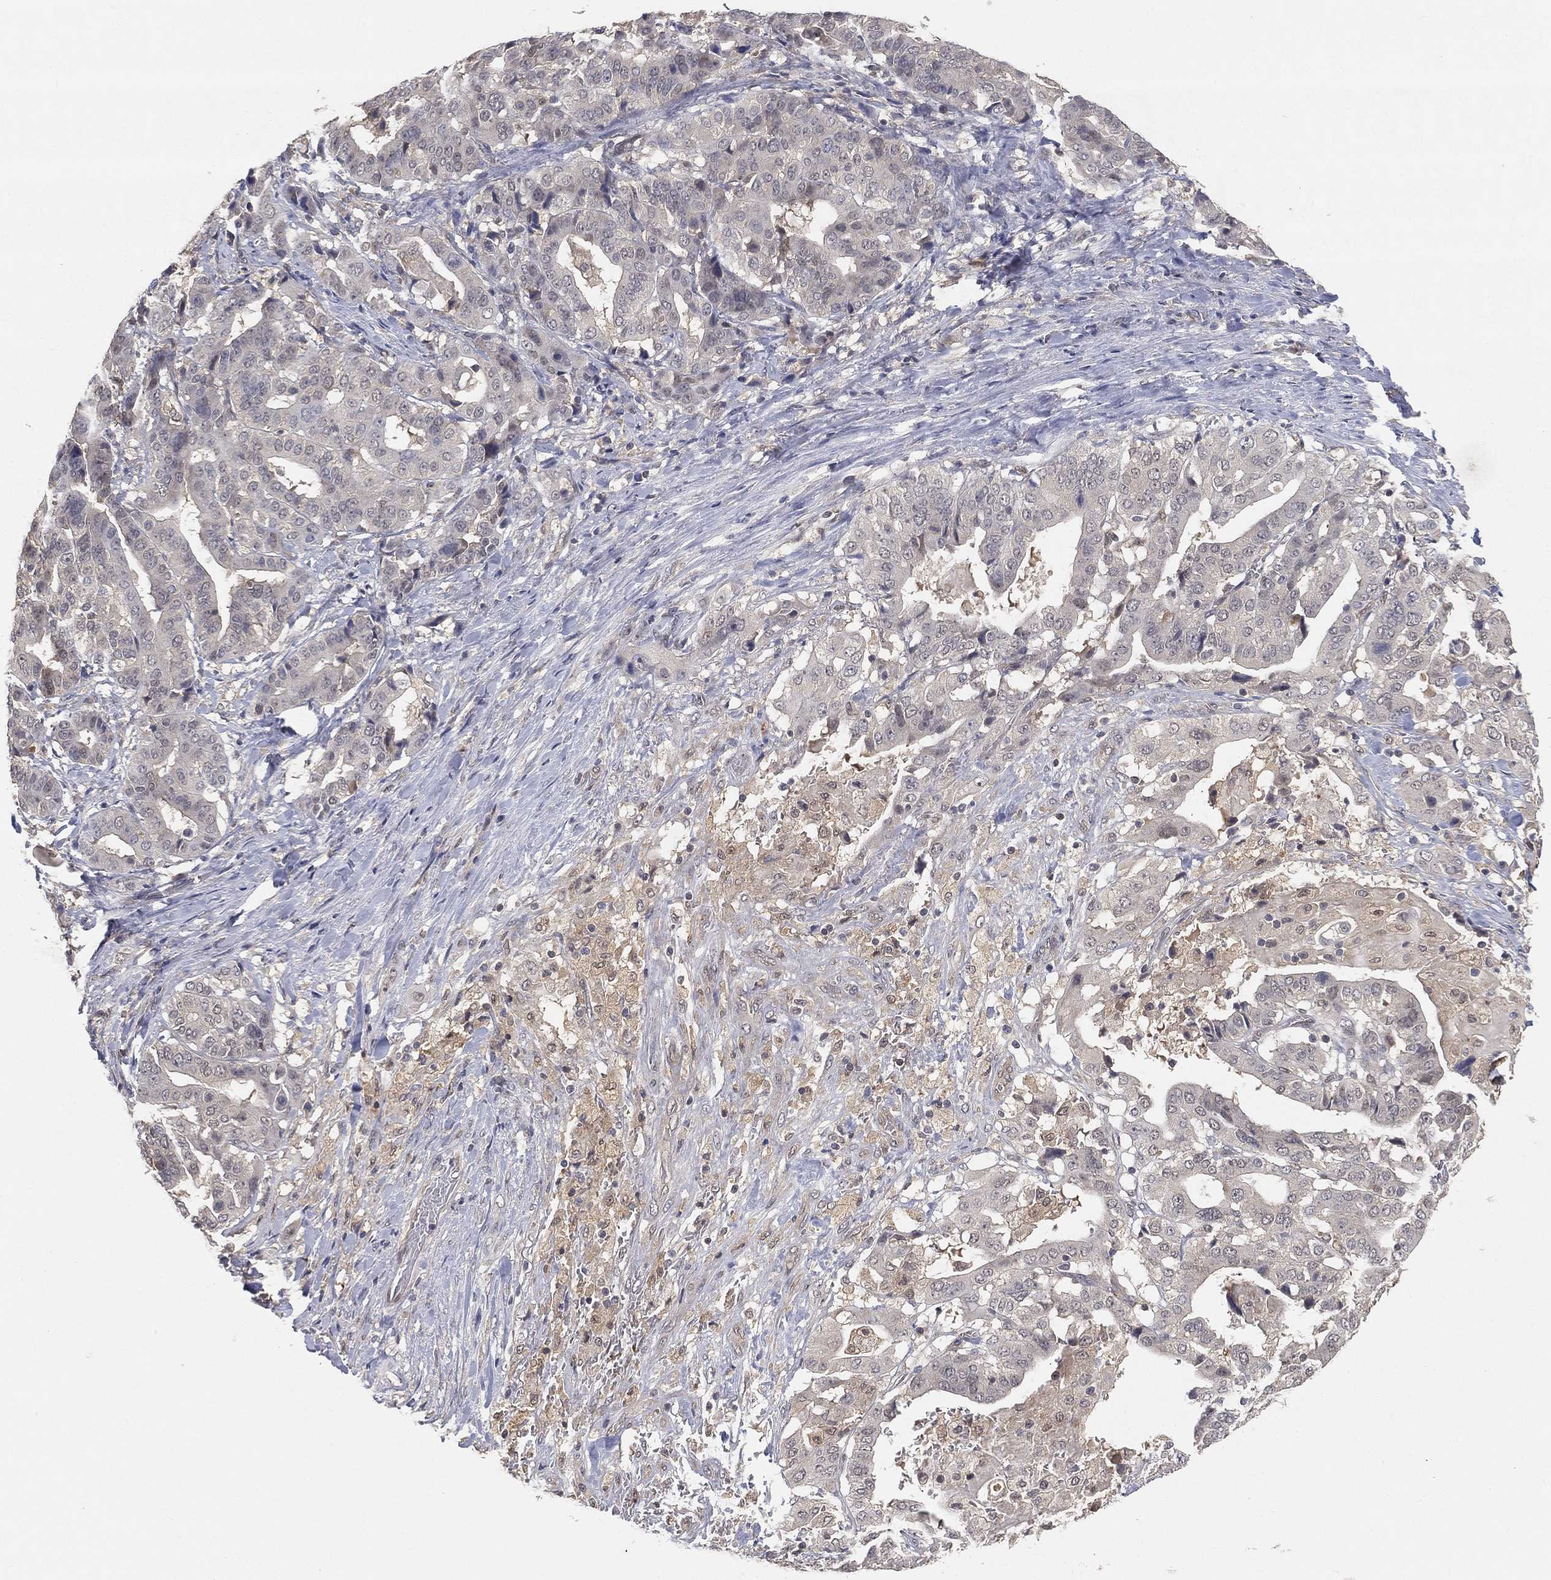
{"staining": {"intensity": "negative", "quantity": "none", "location": "none"}, "tissue": "stomach cancer", "cell_type": "Tumor cells", "image_type": "cancer", "snomed": [{"axis": "morphology", "description": "Adenocarcinoma, NOS"}, {"axis": "topography", "description": "Stomach"}], "caption": "IHC histopathology image of neoplastic tissue: stomach adenocarcinoma stained with DAB exhibits no significant protein staining in tumor cells.", "gene": "MAPK1", "patient": {"sex": "male", "age": 48}}